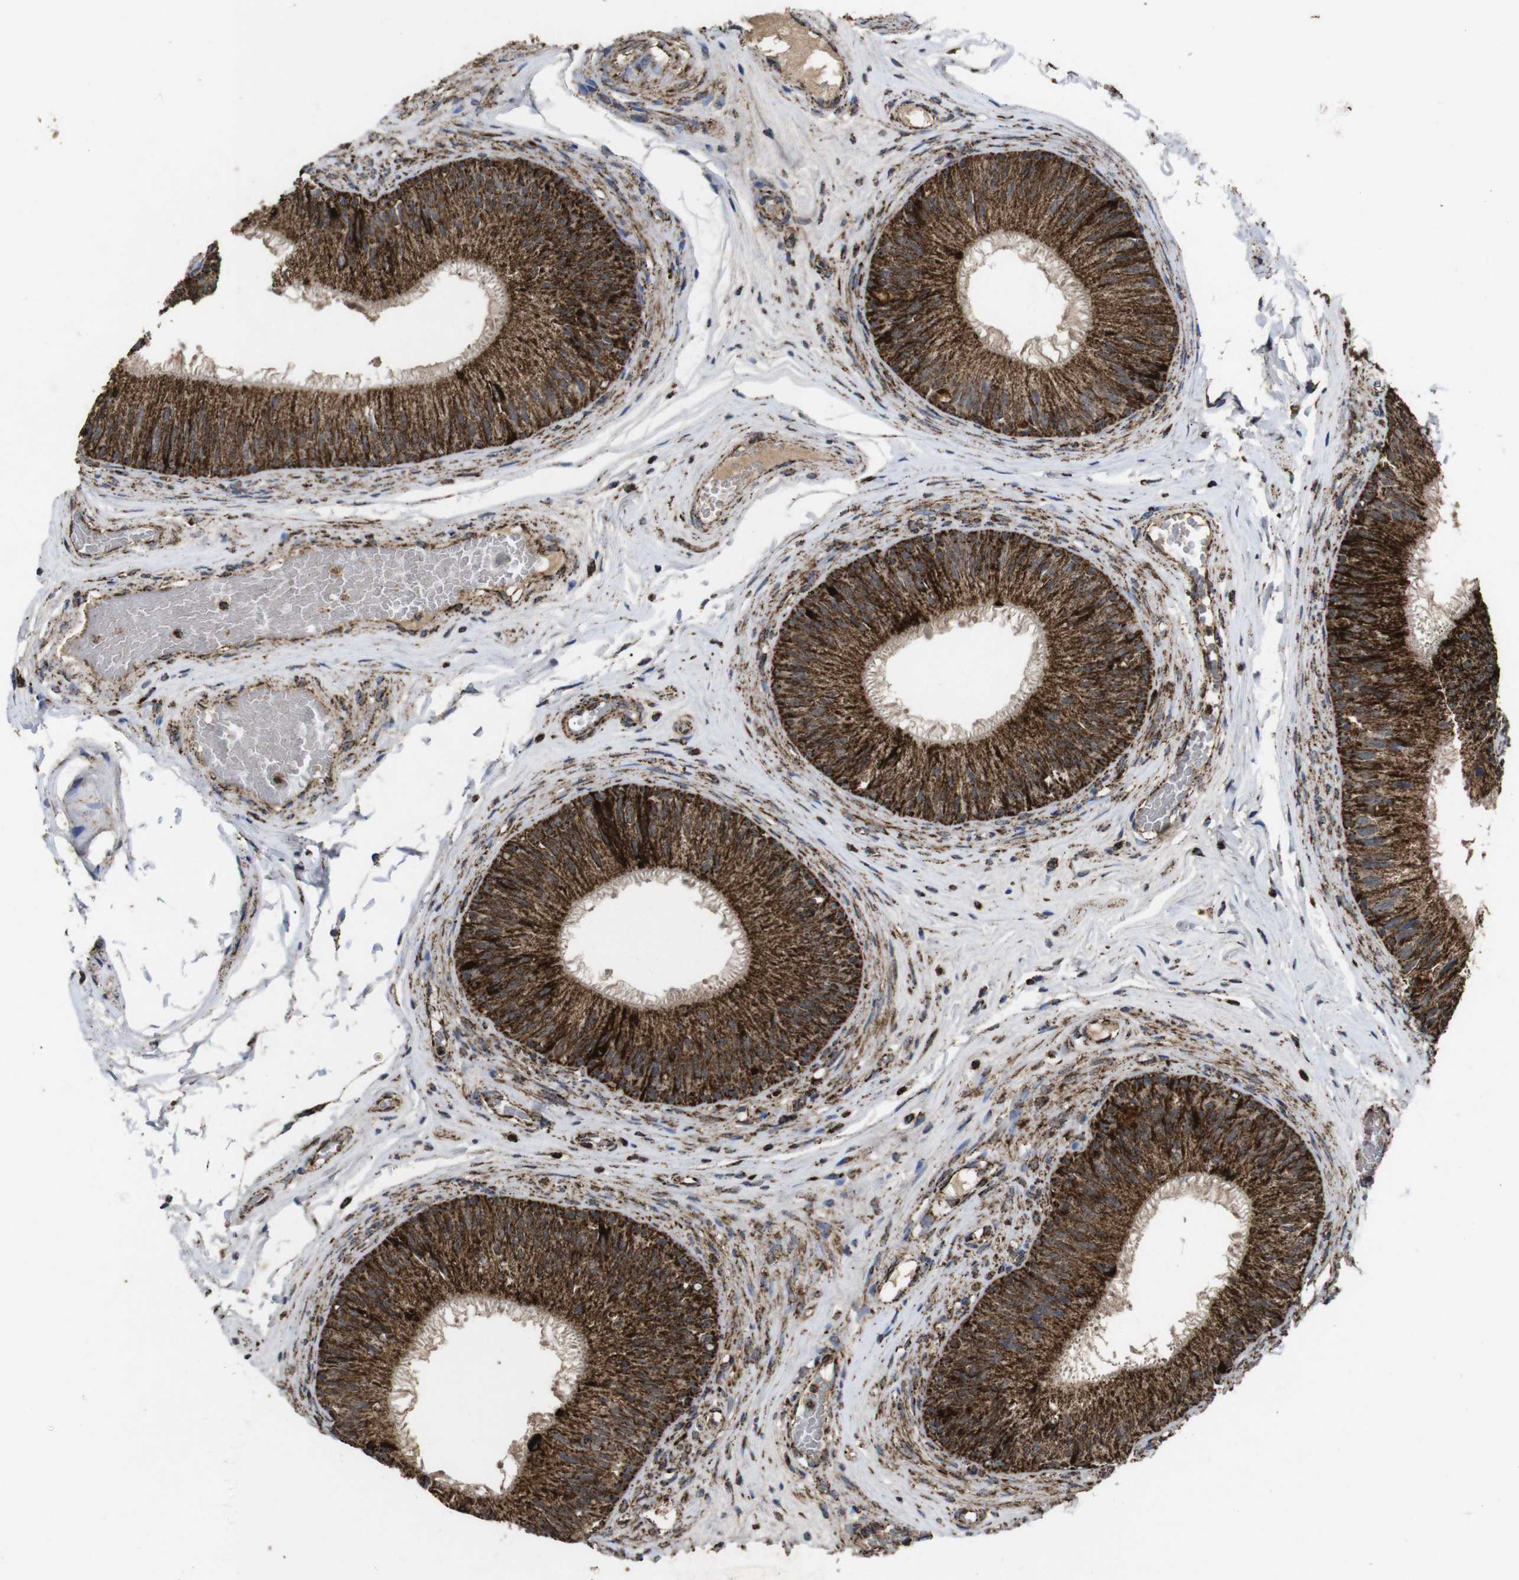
{"staining": {"intensity": "strong", "quantity": ">75%", "location": "cytoplasmic/membranous"}, "tissue": "epididymis", "cell_type": "Glandular cells", "image_type": "normal", "snomed": [{"axis": "morphology", "description": "Normal tissue, NOS"}, {"axis": "topography", "description": "Testis"}, {"axis": "topography", "description": "Epididymis"}], "caption": "Benign epididymis was stained to show a protein in brown. There is high levels of strong cytoplasmic/membranous expression in about >75% of glandular cells. (Stains: DAB in brown, nuclei in blue, Microscopy: brightfield microscopy at high magnification).", "gene": "ATP5F1A", "patient": {"sex": "male", "age": 36}}